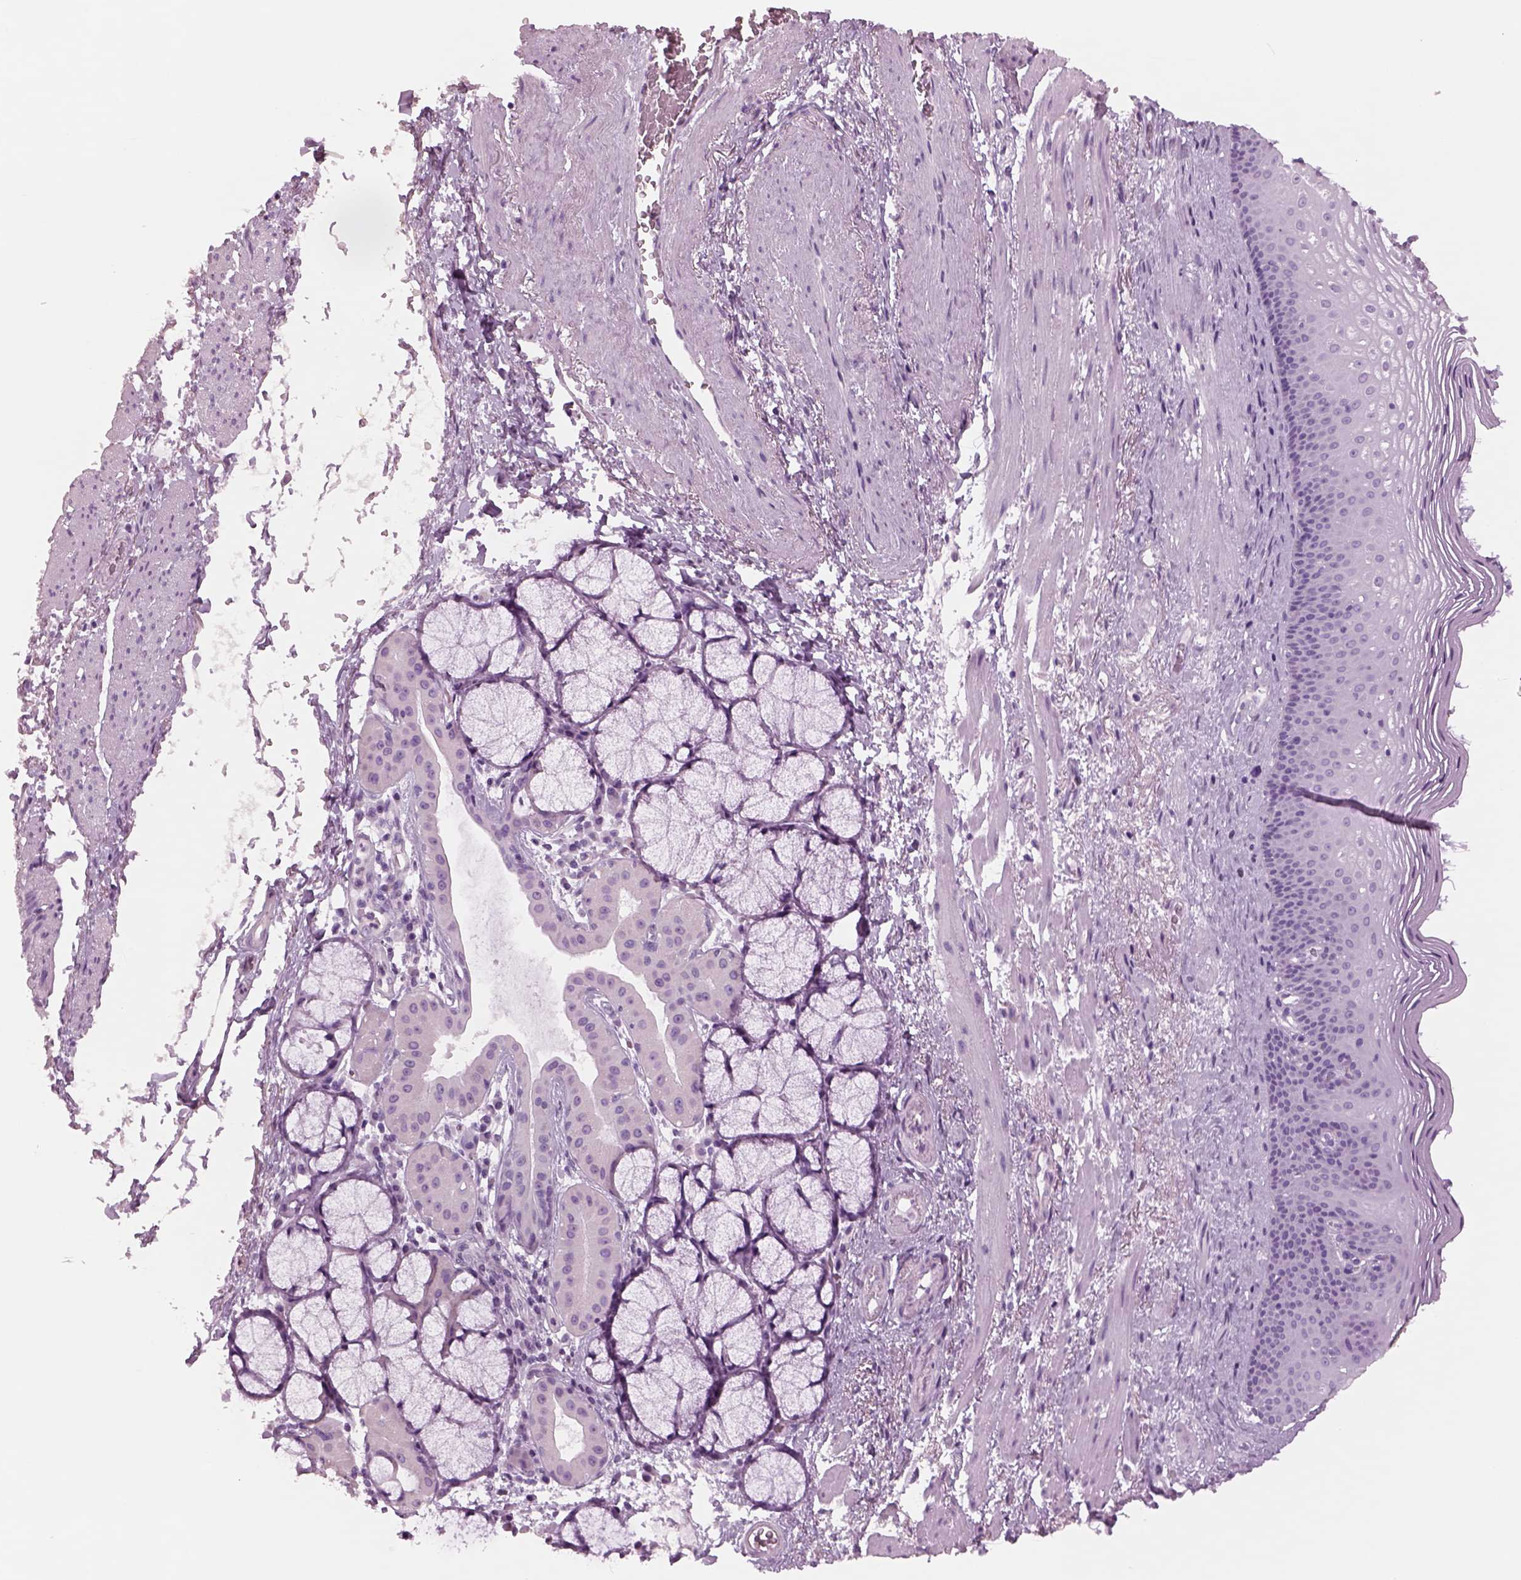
{"staining": {"intensity": "negative", "quantity": "none", "location": "none"}, "tissue": "esophagus", "cell_type": "Squamous epithelial cells", "image_type": "normal", "snomed": [{"axis": "morphology", "description": "Normal tissue, NOS"}, {"axis": "topography", "description": "Esophagus"}], "caption": "A high-resolution photomicrograph shows IHC staining of unremarkable esophagus, which reveals no significant expression in squamous epithelial cells.", "gene": "RHO", "patient": {"sex": "male", "age": 76}}